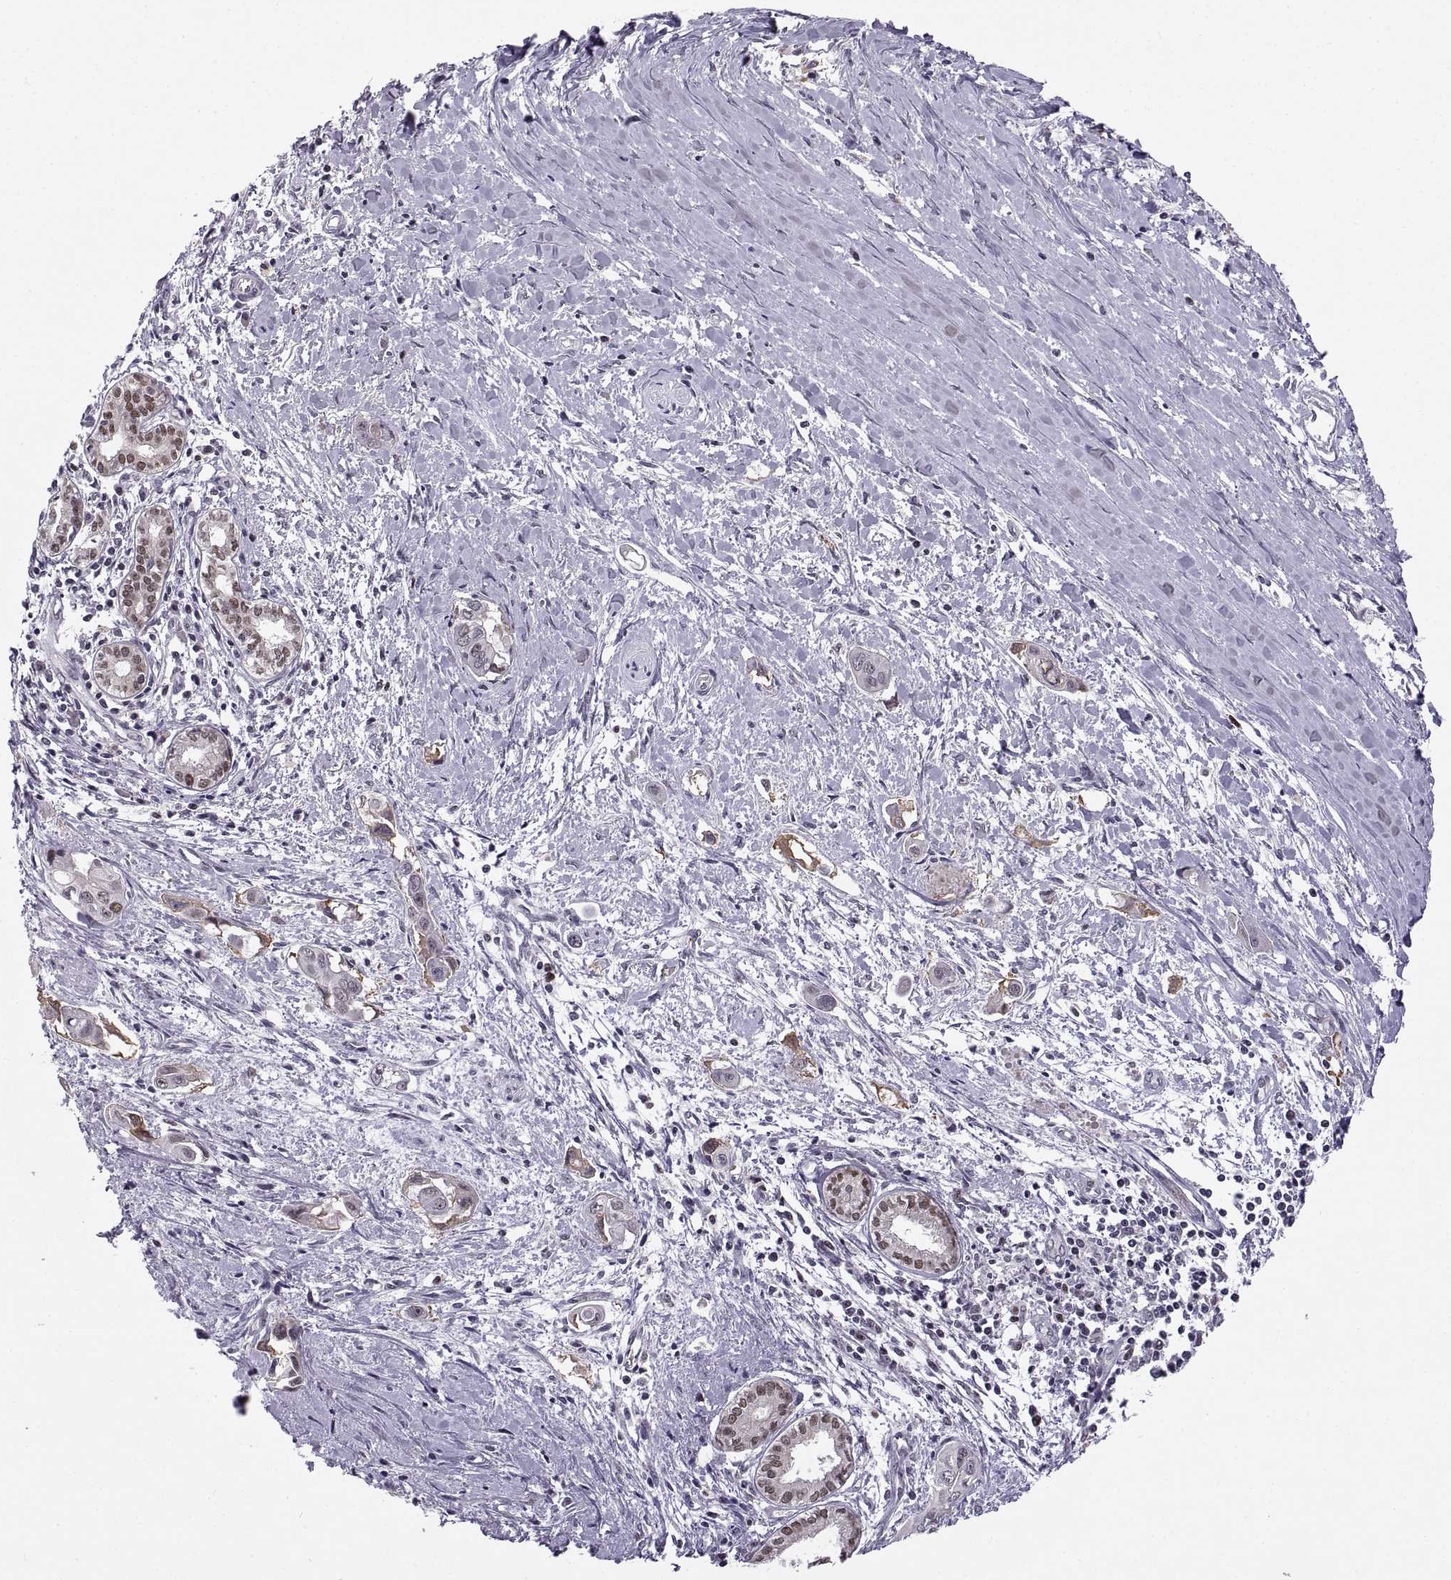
{"staining": {"intensity": "weak", "quantity": "<25%", "location": "nuclear"}, "tissue": "pancreatic cancer", "cell_type": "Tumor cells", "image_type": "cancer", "snomed": [{"axis": "morphology", "description": "Adenocarcinoma, NOS"}, {"axis": "topography", "description": "Pancreas"}], "caption": "A high-resolution histopathology image shows immunohistochemistry staining of pancreatic cancer (adenocarcinoma), which demonstrates no significant staining in tumor cells.", "gene": "CHFR", "patient": {"sex": "male", "age": 60}}